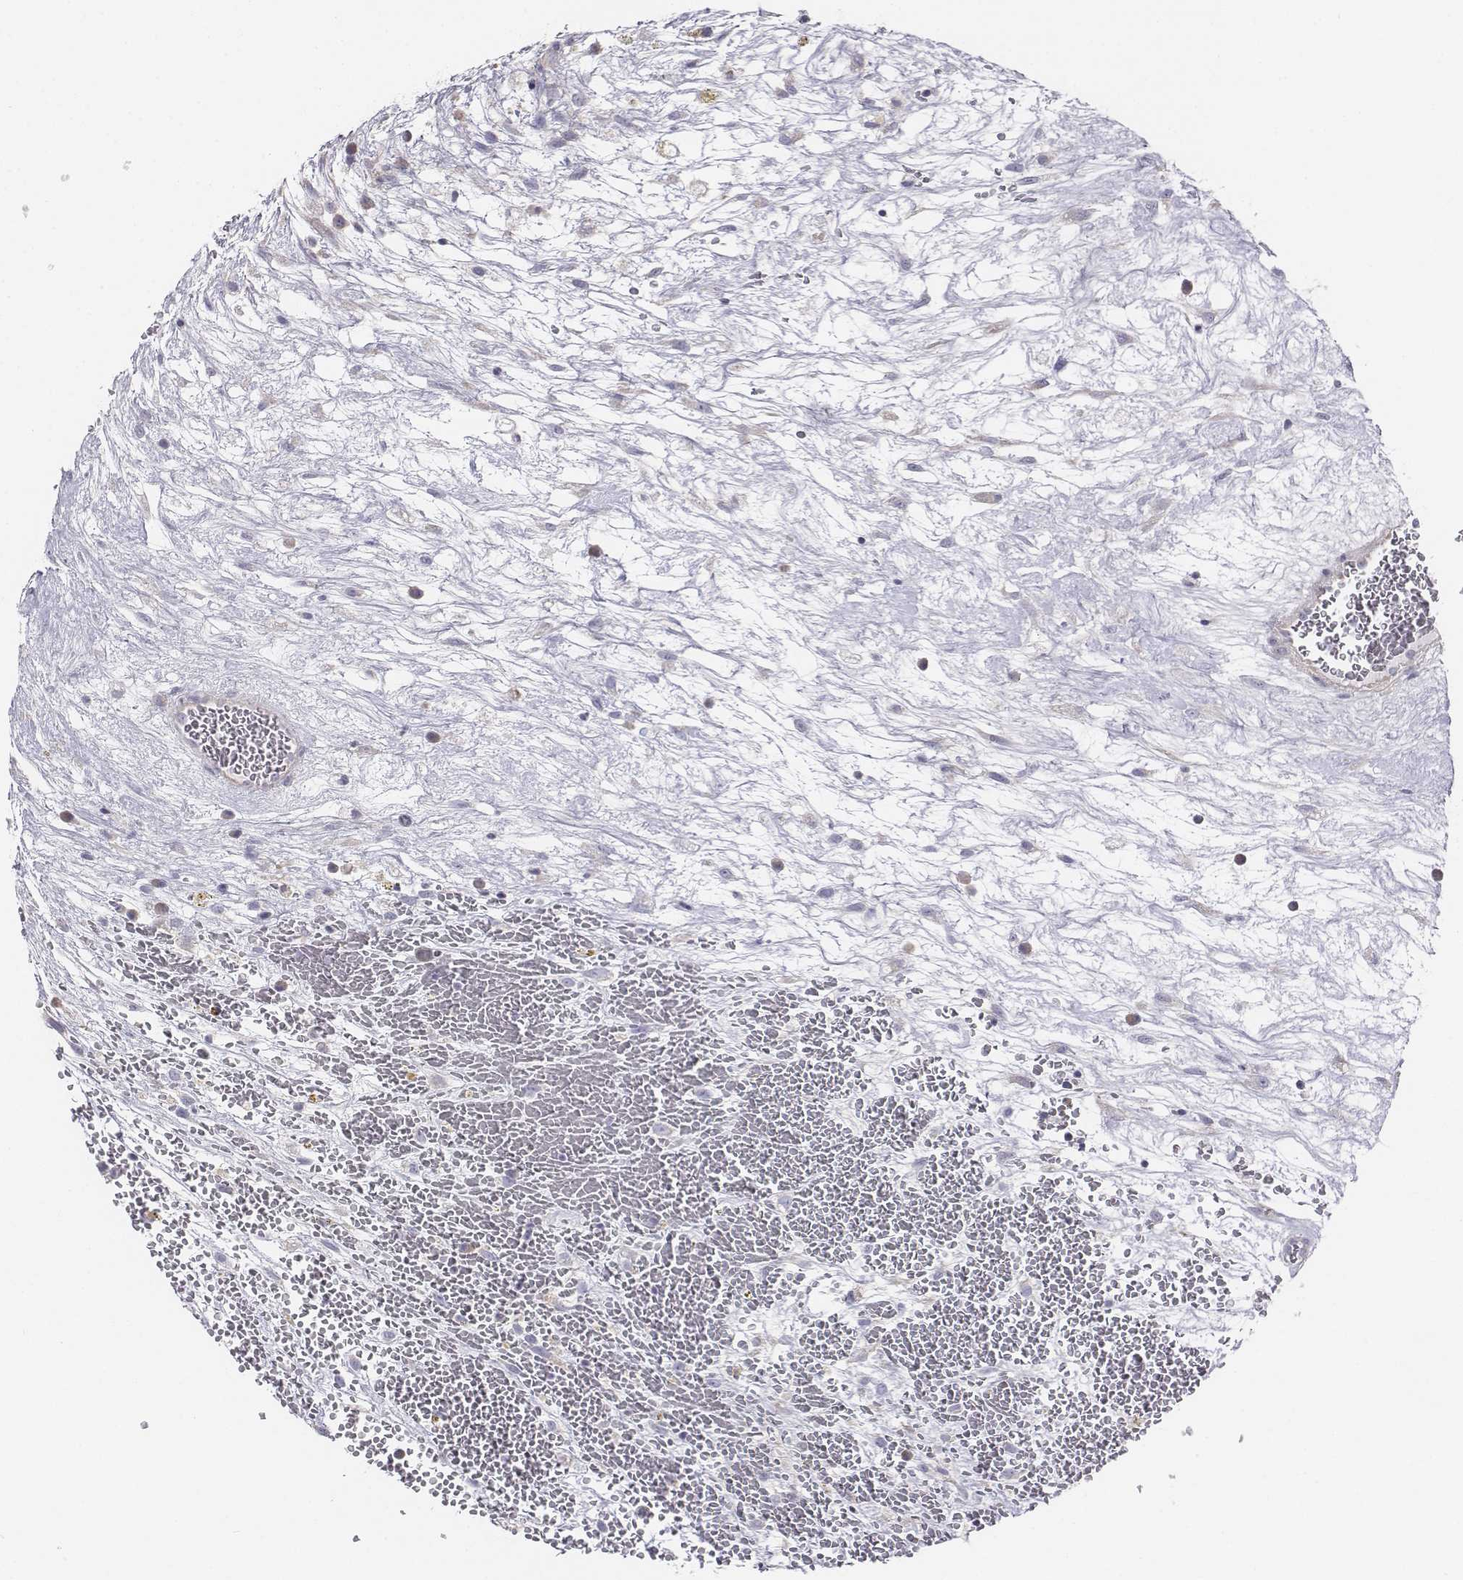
{"staining": {"intensity": "weak", "quantity": "25%-75%", "location": "cytoplasmic/membranous"}, "tissue": "testis cancer", "cell_type": "Tumor cells", "image_type": "cancer", "snomed": [{"axis": "morphology", "description": "Normal tissue, NOS"}, {"axis": "morphology", "description": "Carcinoma, Embryonal, NOS"}, {"axis": "topography", "description": "Testis"}], "caption": "A photomicrograph of testis cancer stained for a protein reveals weak cytoplasmic/membranous brown staining in tumor cells. (DAB (3,3'-diaminobenzidine) IHC, brown staining for protein, blue staining for nuclei).", "gene": "CHST14", "patient": {"sex": "male", "age": 32}}